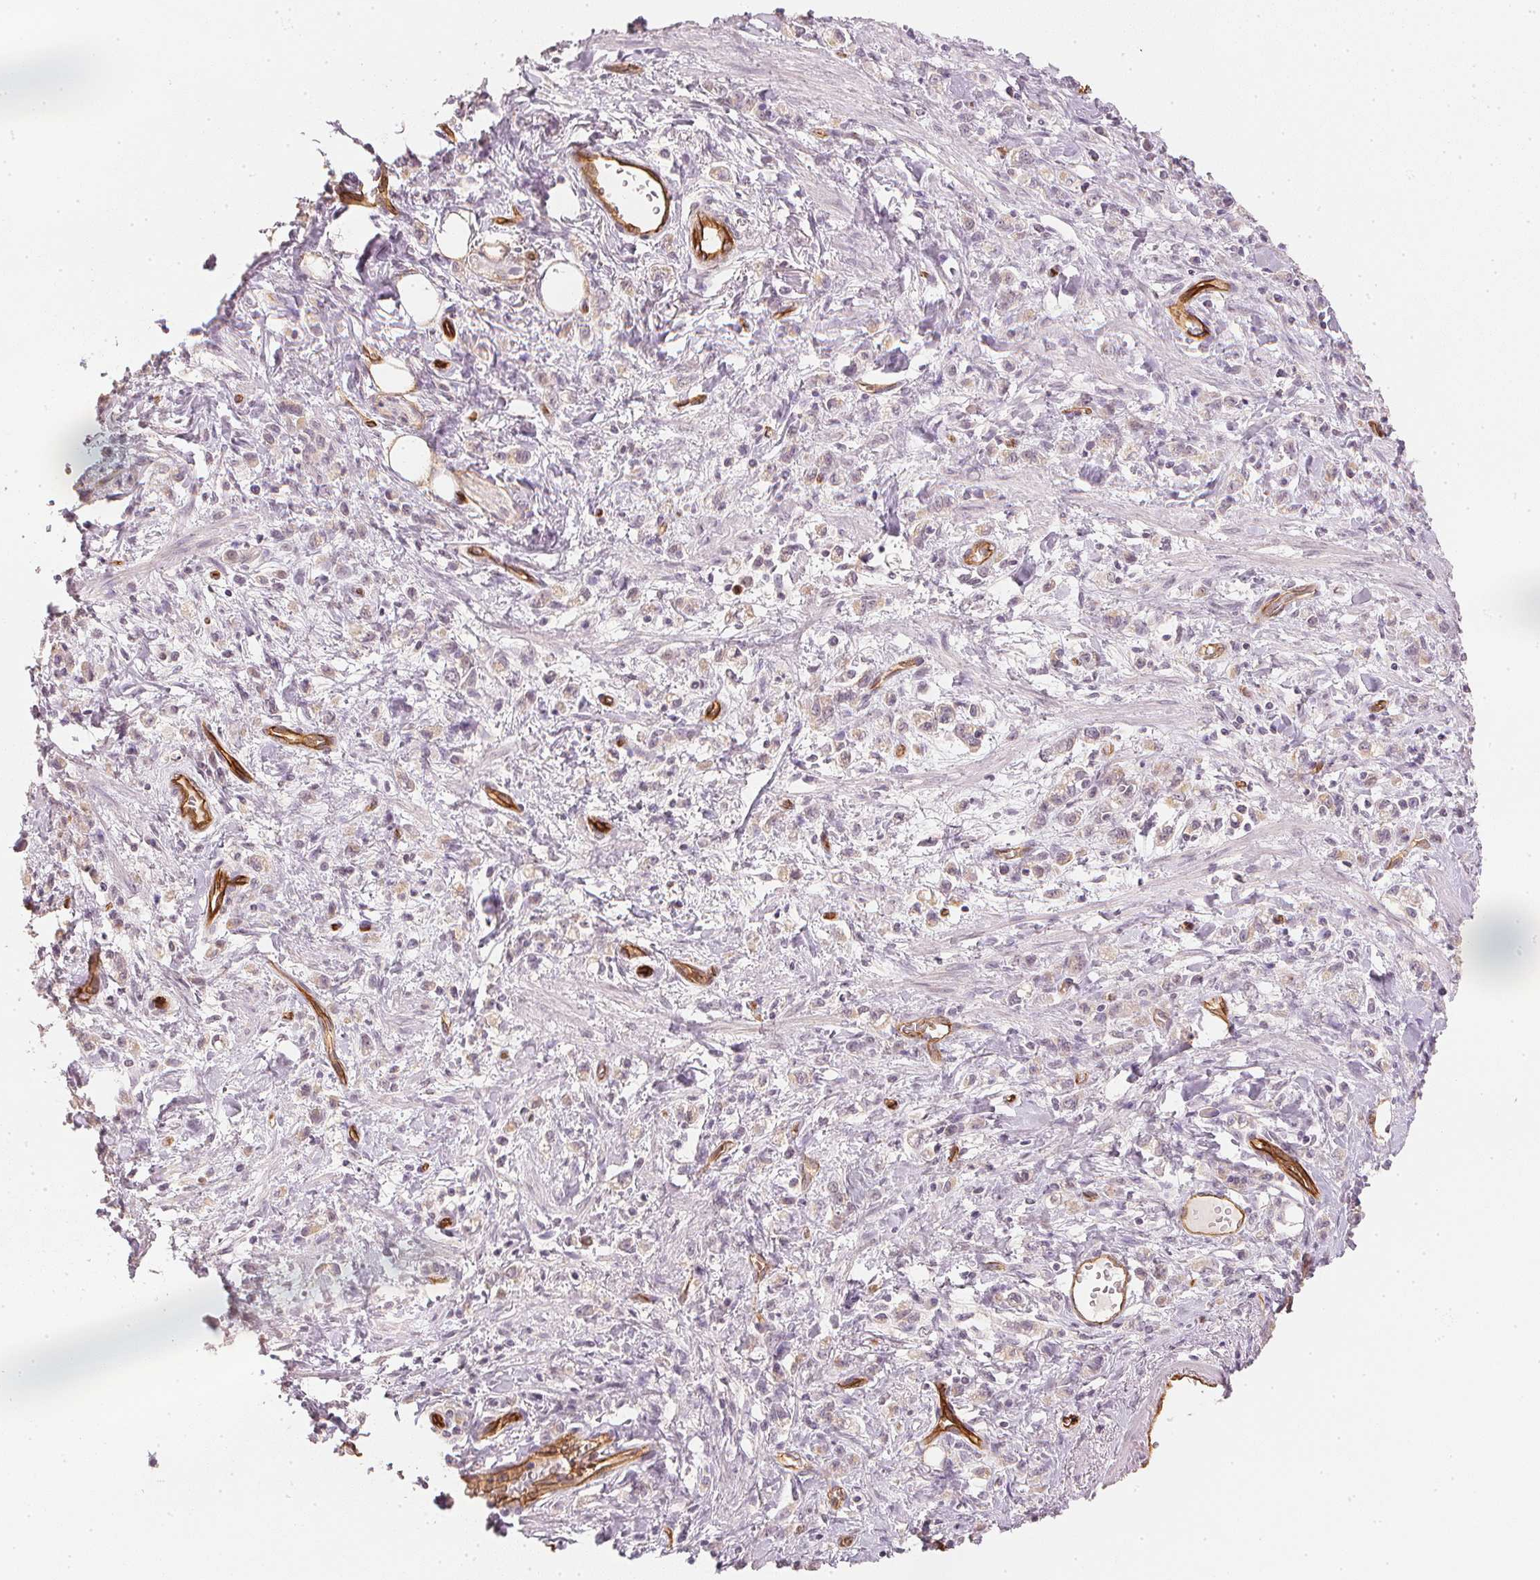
{"staining": {"intensity": "negative", "quantity": "none", "location": "none"}, "tissue": "stomach cancer", "cell_type": "Tumor cells", "image_type": "cancer", "snomed": [{"axis": "morphology", "description": "Adenocarcinoma, NOS"}, {"axis": "topography", "description": "Stomach"}], "caption": "Immunohistochemistry (IHC) photomicrograph of human stomach cancer (adenocarcinoma) stained for a protein (brown), which shows no expression in tumor cells. Nuclei are stained in blue.", "gene": "CIB1", "patient": {"sex": "male", "age": 77}}